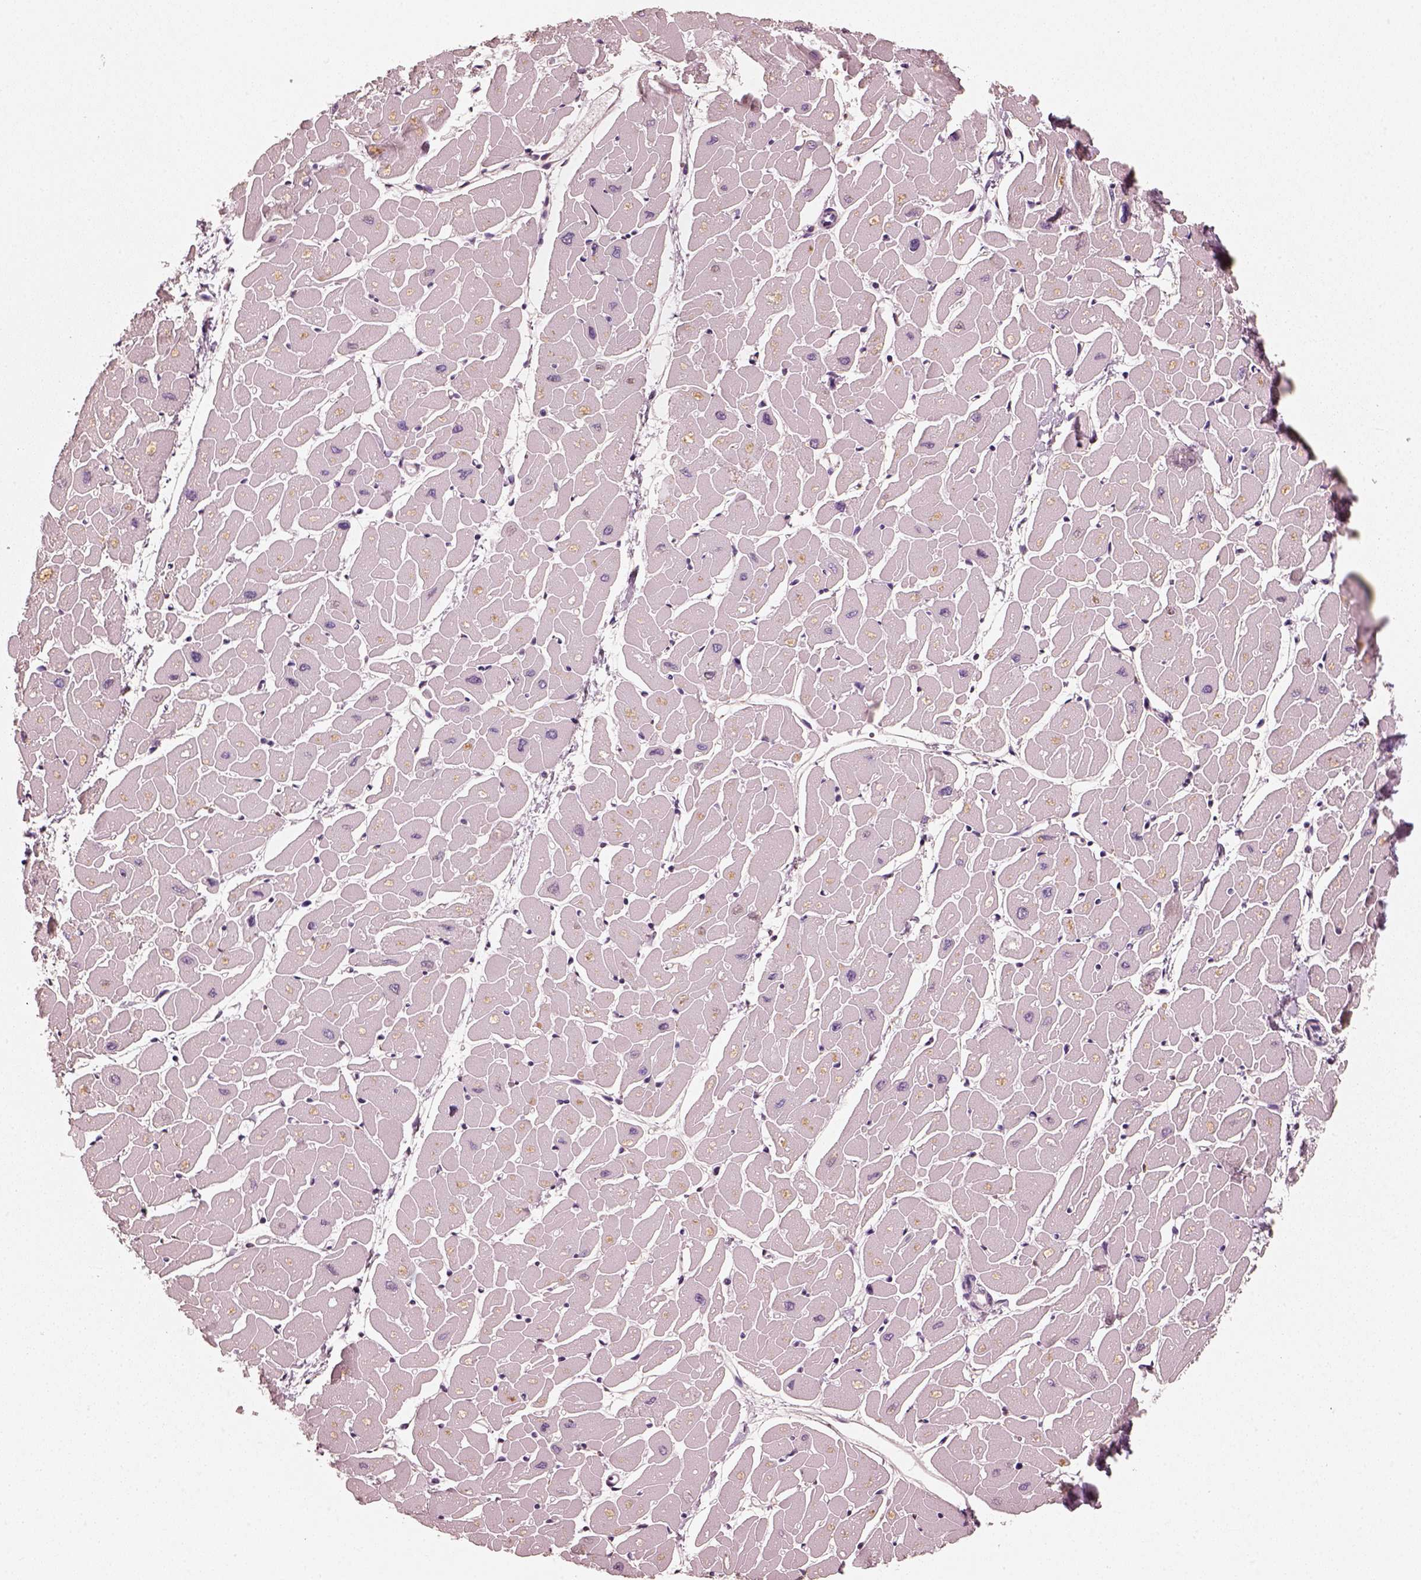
{"staining": {"intensity": "negative", "quantity": "none", "location": "none"}, "tissue": "heart muscle", "cell_type": "Cardiomyocytes", "image_type": "normal", "snomed": [{"axis": "morphology", "description": "Normal tissue, NOS"}, {"axis": "topography", "description": "Heart"}], "caption": "DAB immunohistochemical staining of normal human heart muscle exhibits no significant expression in cardiomyocytes.", "gene": "RS1", "patient": {"sex": "male", "age": 57}}